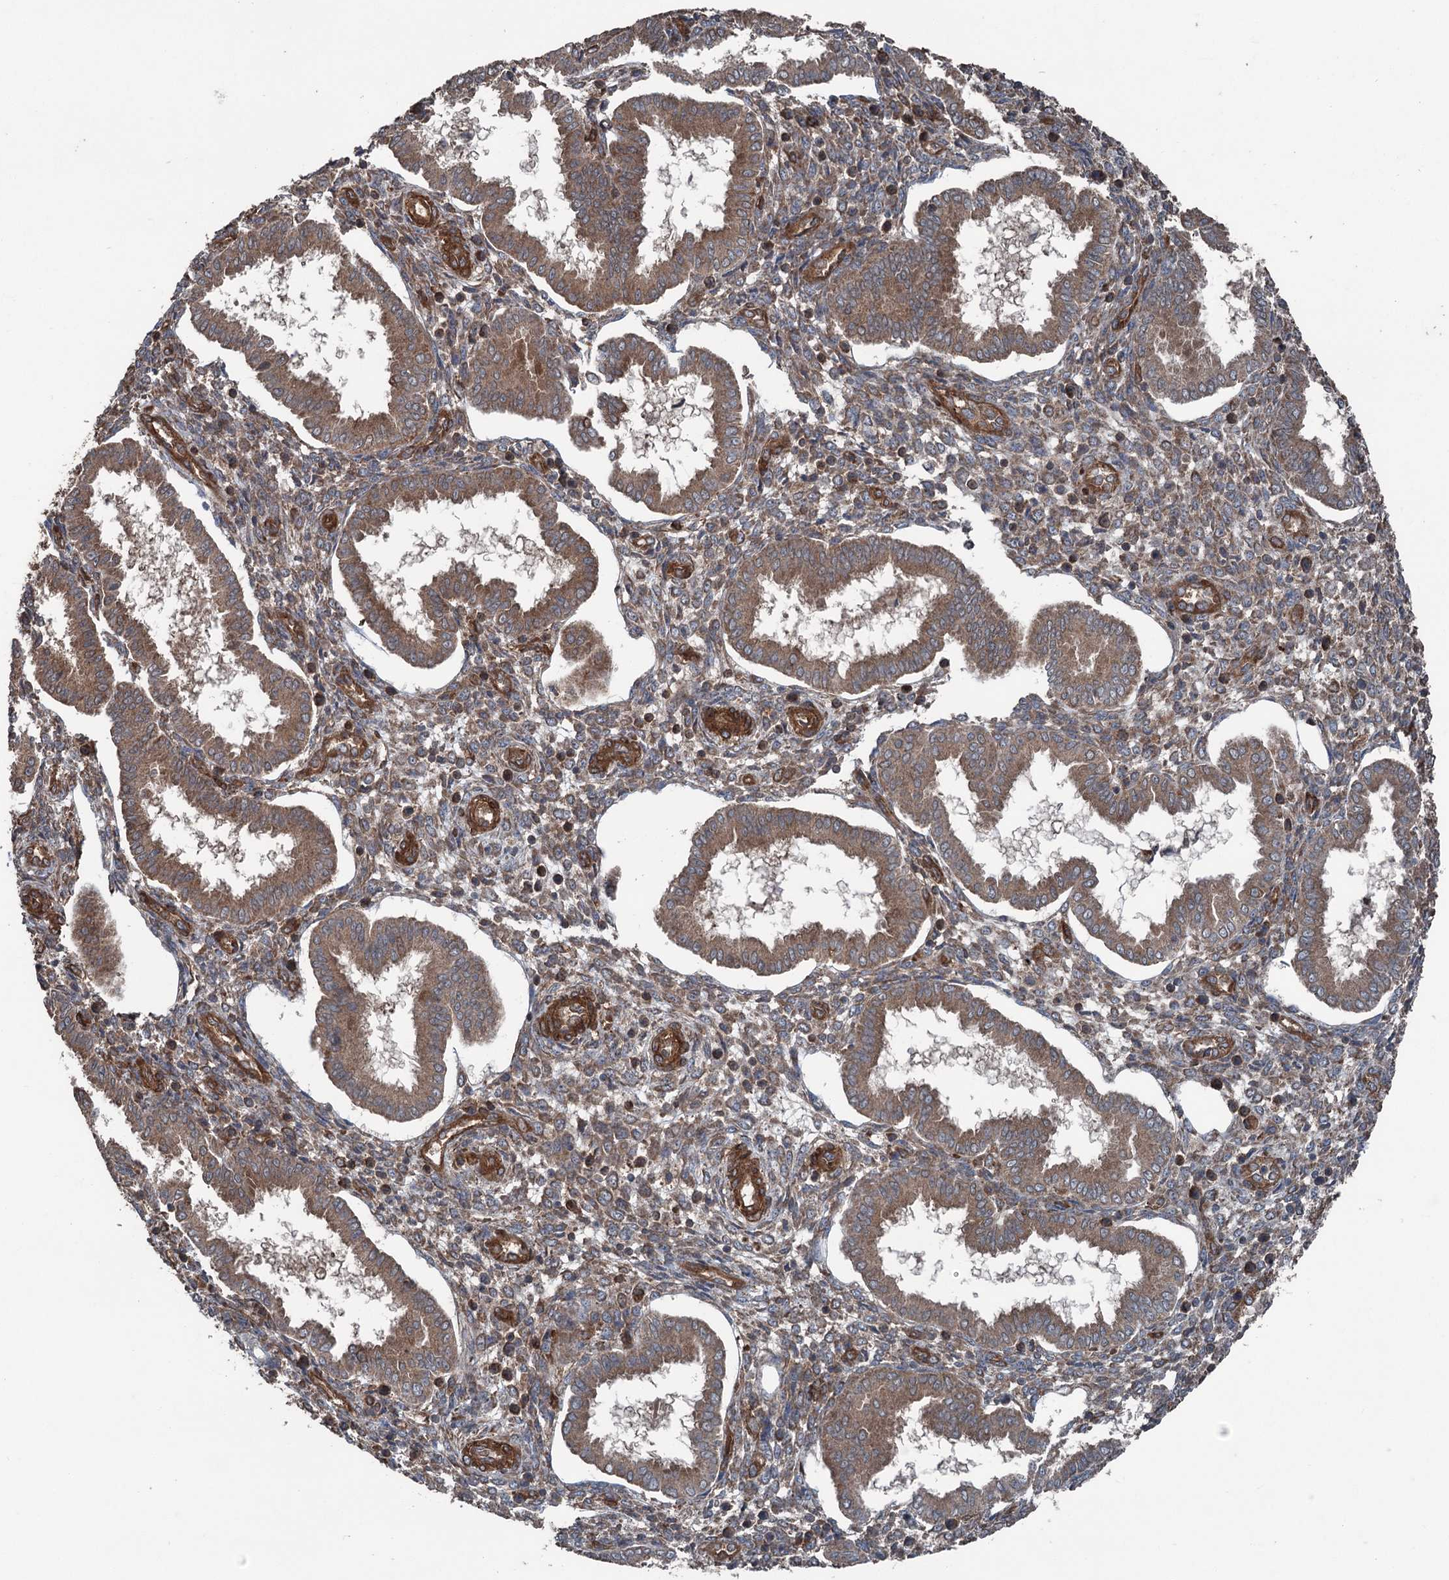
{"staining": {"intensity": "moderate", "quantity": ">75%", "location": "cytoplasmic/membranous"}, "tissue": "endometrium", "cell_type": "Cells in endometrial stroma", "image_type": "normal", "snomed": [{"axis": "morphology", "description": "Normal tissue, NOS"}, {"axis": "topography", "description": "Endometrium"}], "caption": "A high-resolution image shows immunohistochemistry (IHC) staining of normal endometrium, which exhibits moderate cytoplasmic/membranous expression in approximately >75% of cells in endometrial stroma. (DAB (3,3'-diaminobenzidine) = brown stain, brightfield microscopy at high magnification).", "gene": "RNF214", "patient": {"sex": "female", "age": 24}}